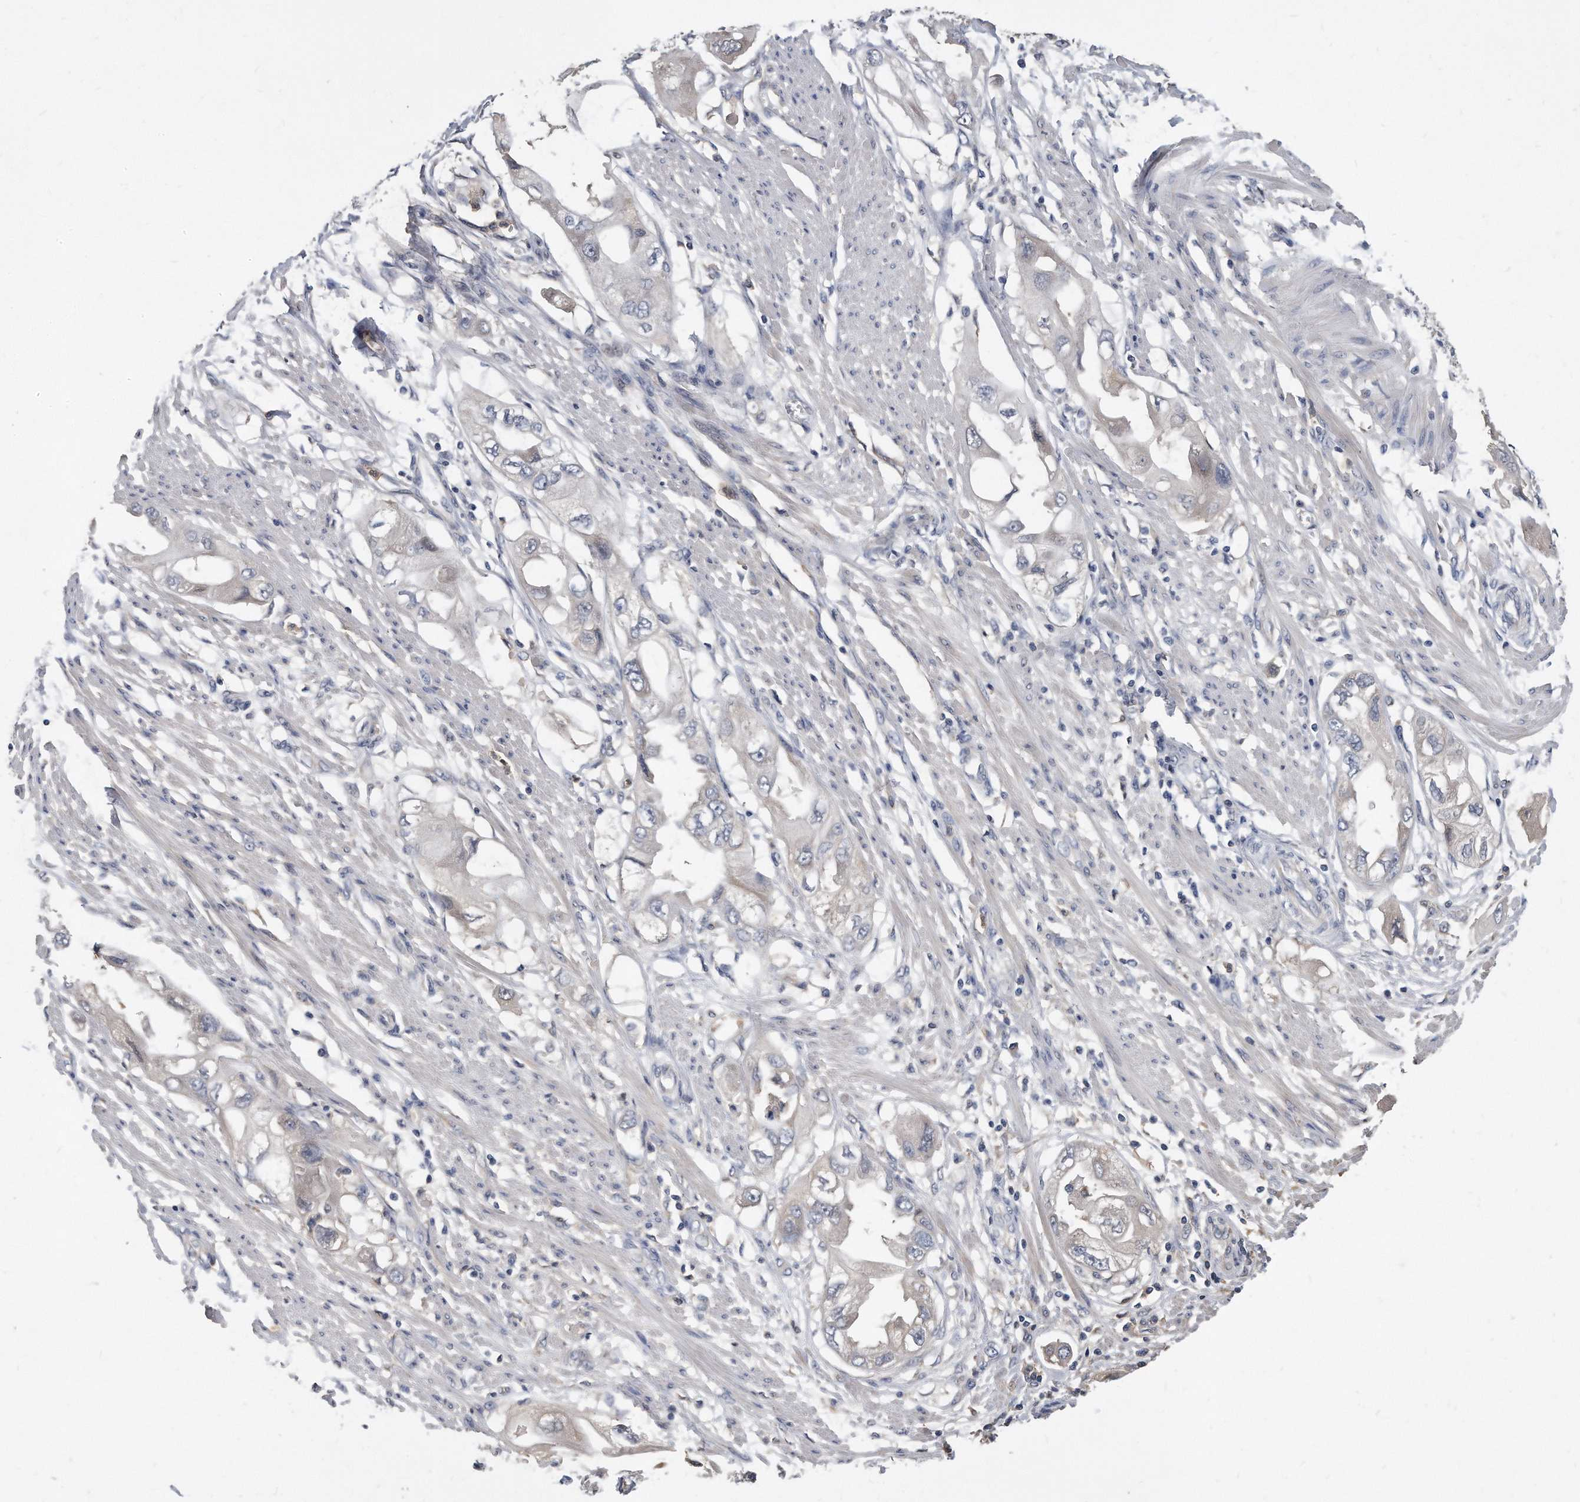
{"staining": {"intensity": "negative", "quantity": "none", "location": "none"}, "tissue": "endometrial cancer", "cell_type": "Tumor cells", "image_type": "cancer", "snomed": [{"axis": "morphology", "description": "Adenocarcinoma, NOS"}, {"axis": "topography", "description": "Endometrium"}], "caption": "This is an IHC image of human endometrial cancer (adenocarcinoma). There is no positivity in tumor cells.", "gene": "HOMER3", "patient": {"sex": "female", "age": 67}}